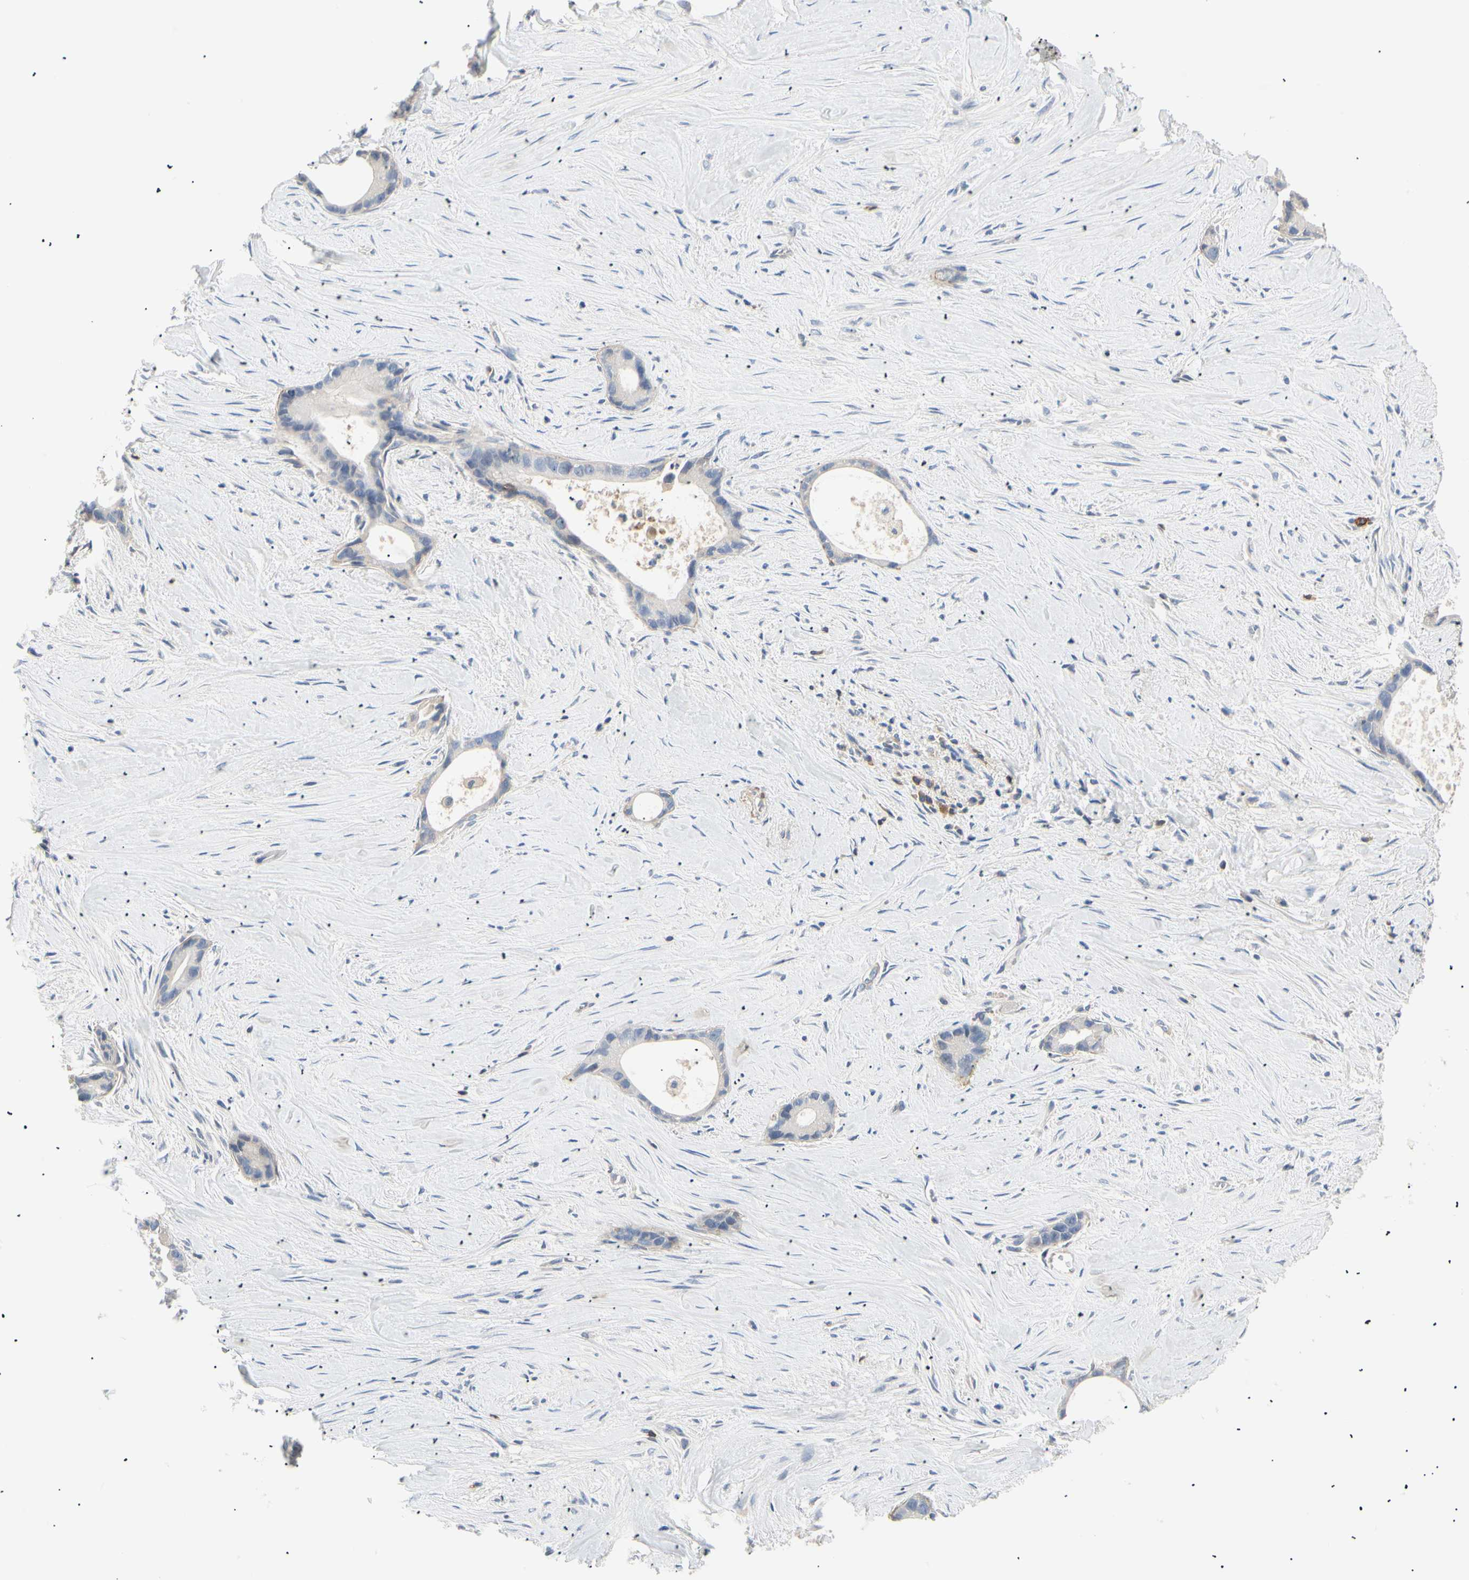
{"staining": {"intensity": "negative", "quantity": "none", "location": "none"}, "tissue": "liver cancer", "cell_type": "Tumor cells", "image_type": "cancer", "snomed": [{"axis": "morphology", "description": "Cholangiocarcinoma"}, {"axis": "topography", "description": "Liver"}], "caption": "Tumor cells are negative for brown protein staining in liver cholangiocarcinoma. (DAB (3,3'-diaminobenzidine) immunohistochemistry visualized using brightfield microscopy, high magnification).", "gene": "TNFRSF18", "patient": {"sex": "female", "age": 55}}